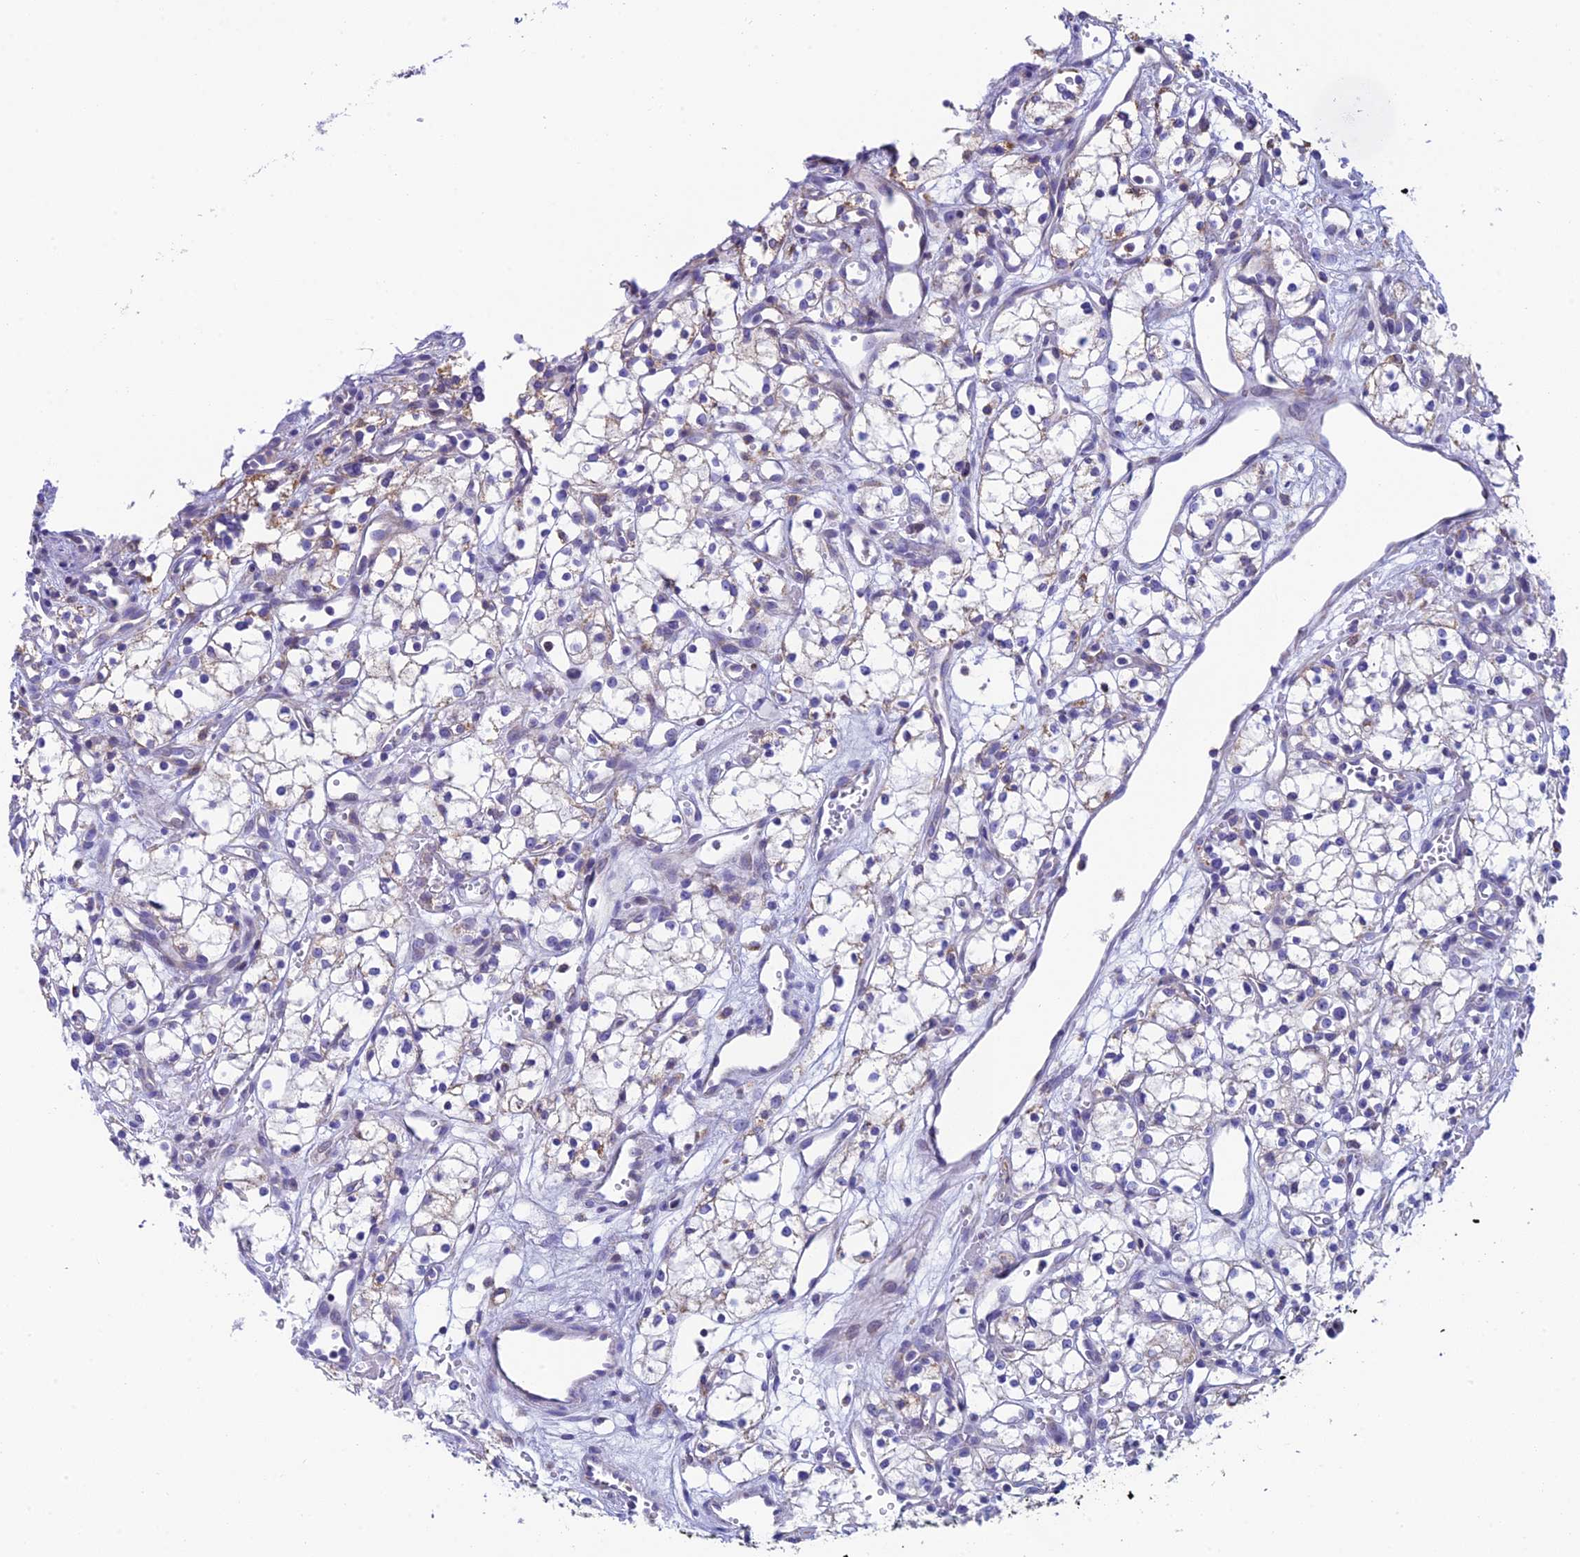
{"staining": {"intensity": "negative", "quantity": "none", "location": "none"}, "tissue": "renal cancer", "cell_type": "Tumor cells", "image_type": "cancer", "snomed": [{"axis": "morphology", "description": "Adenocarcinoma, NOS"}, {"axis": "topography", "description": "Kidney"}], "caption": "An IHC micrograph of renal cancer (adenocarcinoma) is shown. There is no staining in tumor cells of renal cancer (adenocarcinoma).", "gene": "REEP4", "patient": {"sex": "male", "age": 59}}